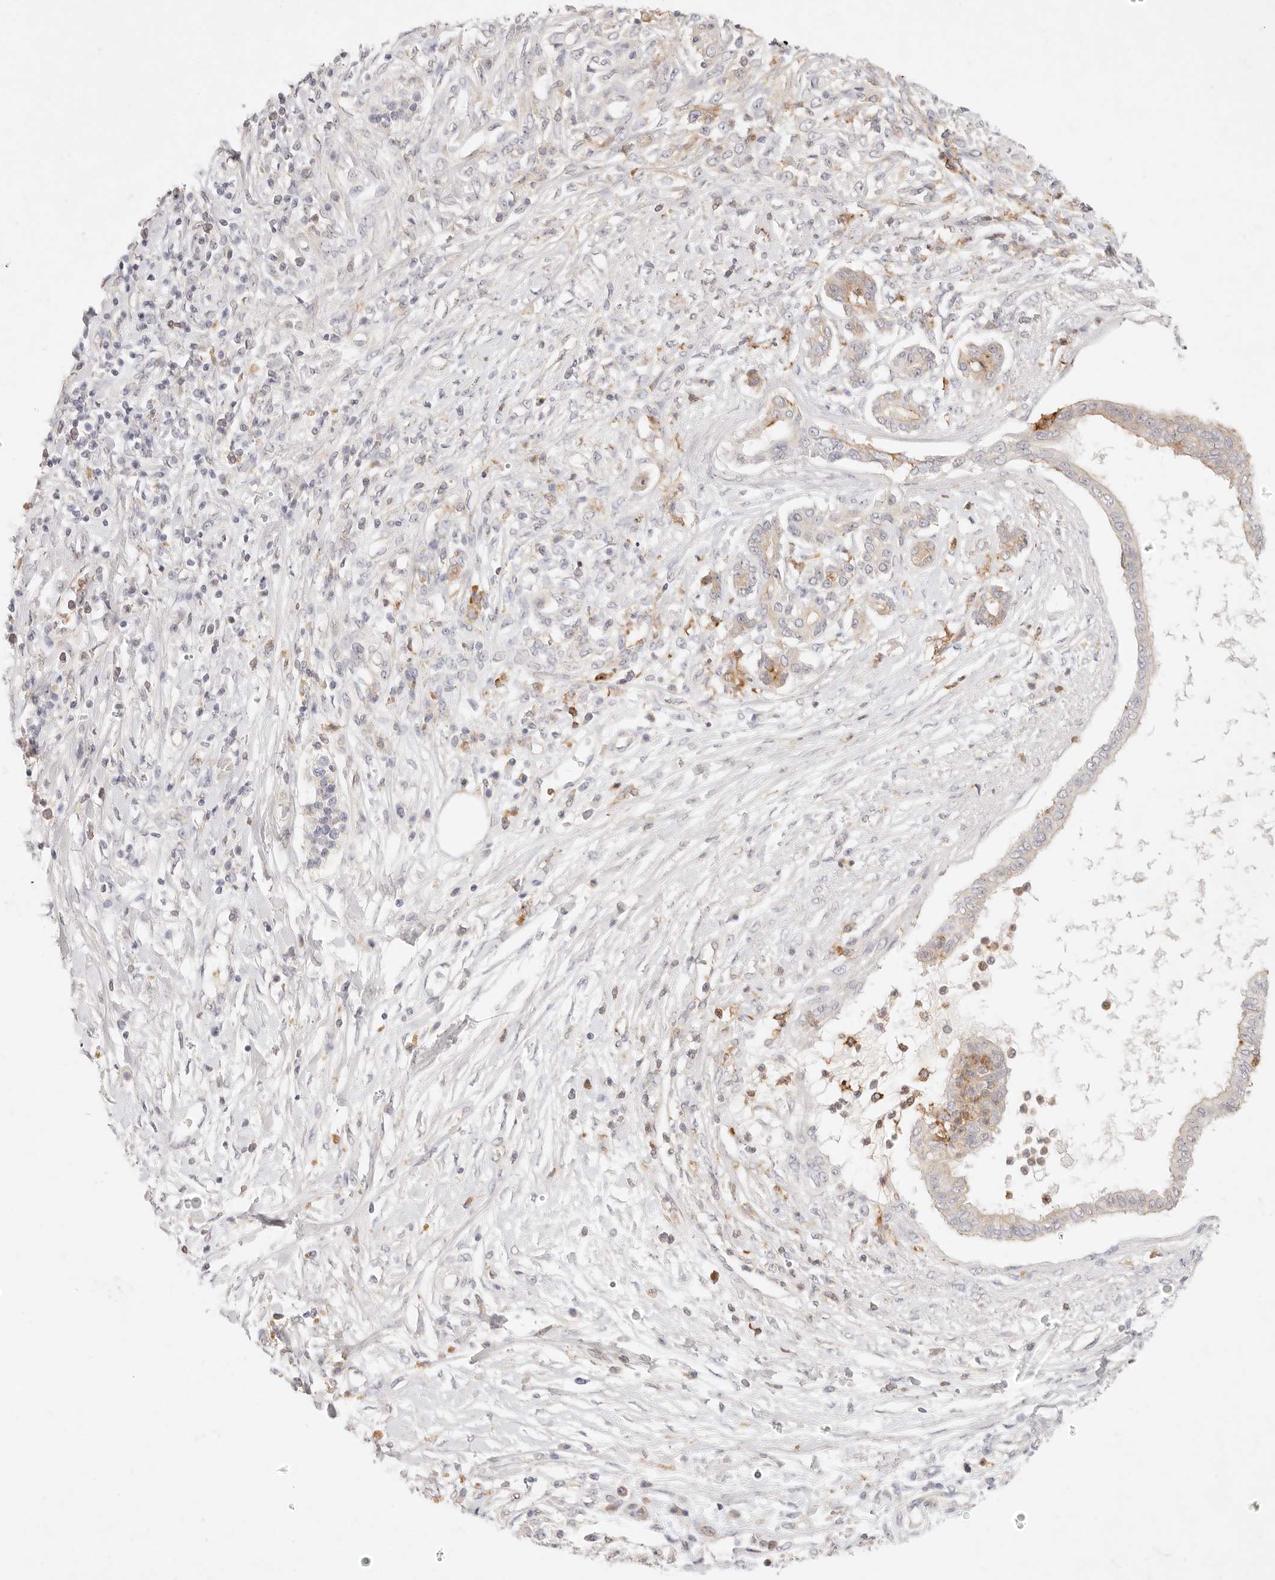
{"staining": {"intensity": "weak", "quantity": "<25%", "location": "cytoplasmic/membranous"}, "tissue": "pancreatic cancer", "cell_type": "Tumor cells", "image_type": "cancer", "snomed": [{"axis": "morphology", "description": "Adenocarcinoma, NOS"}, {"axis": "topography", "description": "Pancreas"}], "caption": "Immunohistochemistry (IHC) histopathology image of neoplastic tissue: human adenocarcinoma (pancreatic) stained with DAB (3,3'-diaminobenzidine) displays no significant protein staining in tumor cells.", "gene": "GPR84", "patient": {"sex": "female", "age": 56}}